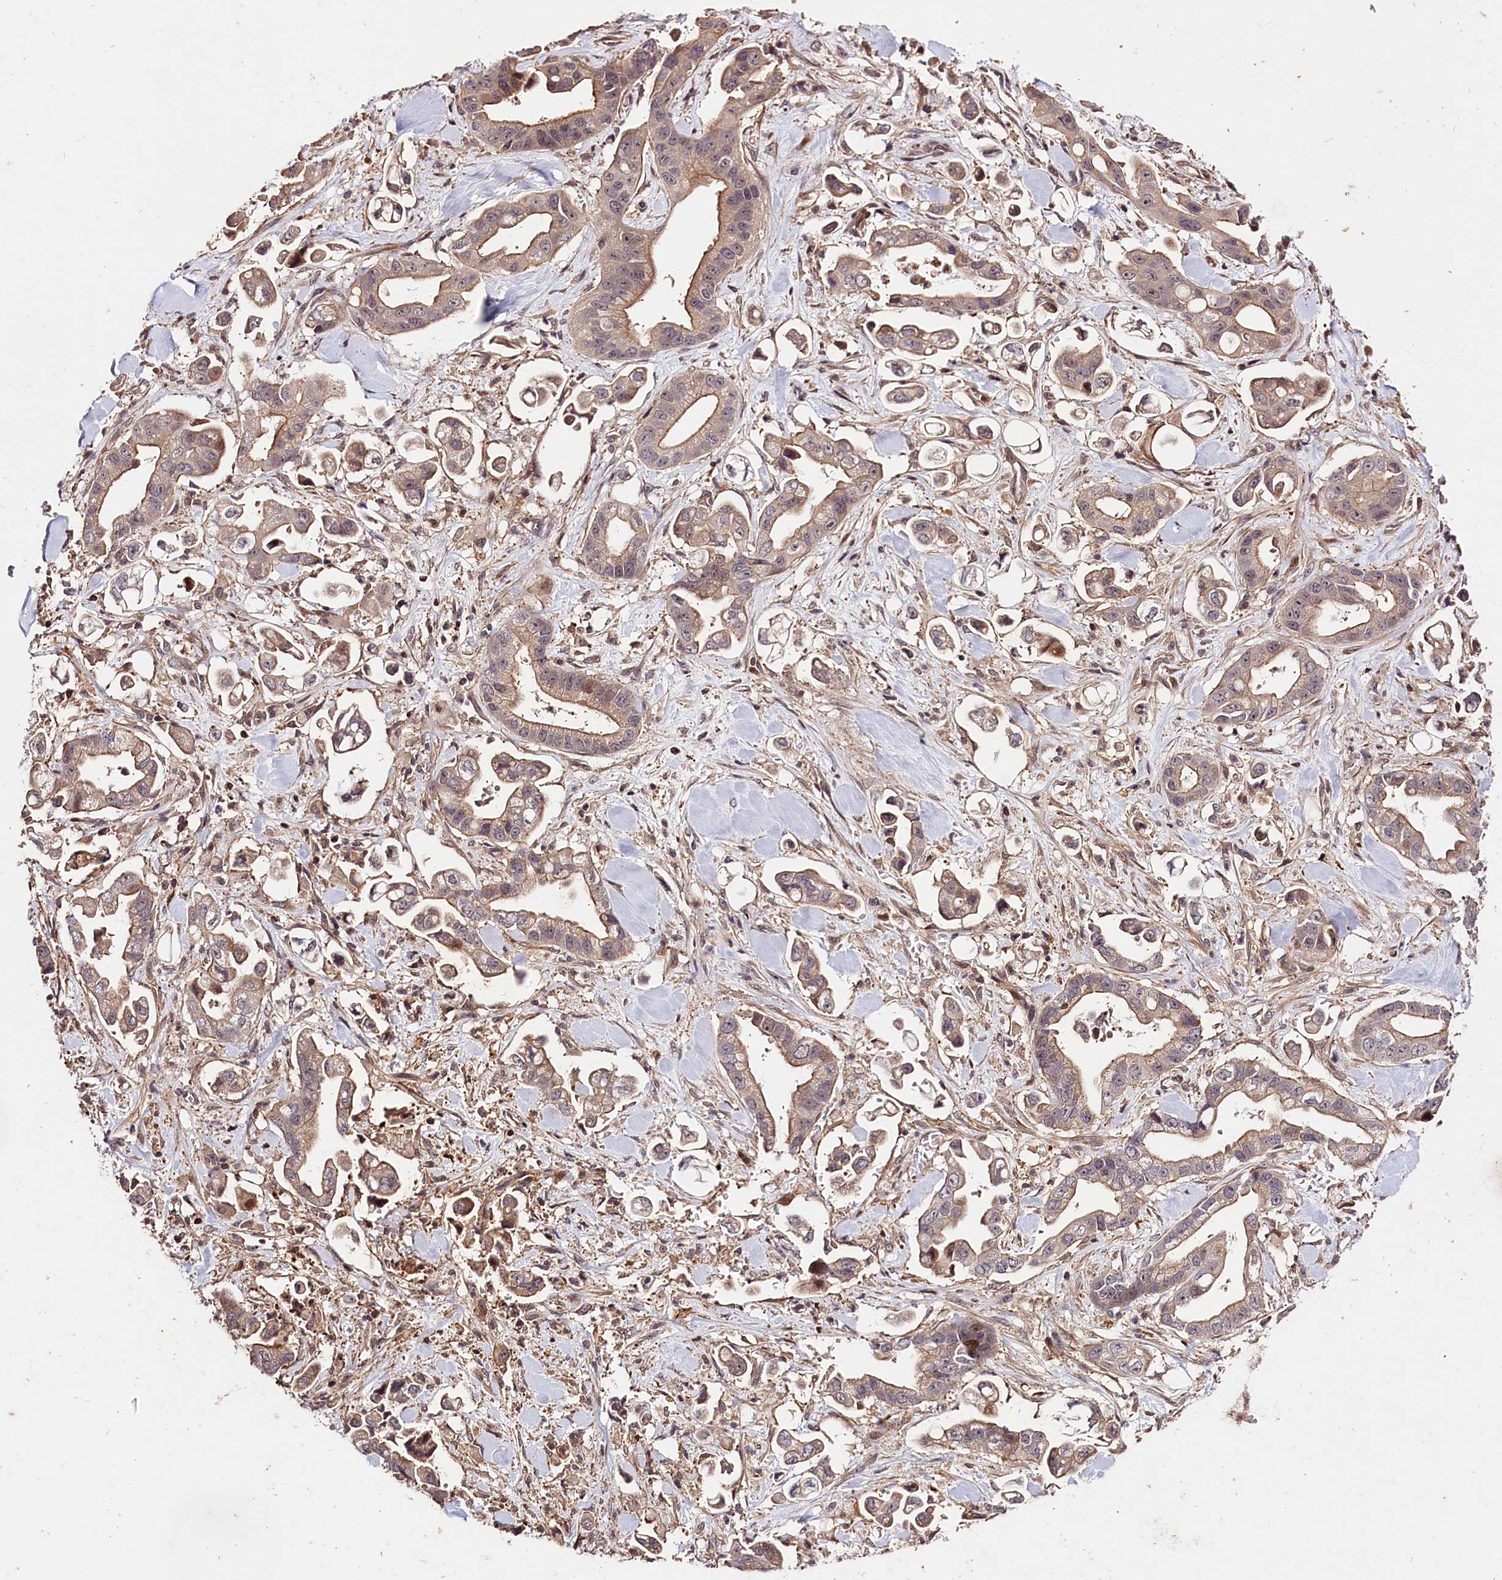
{"staining": {"intensity": "weak", "quantity": "25%-75%", "location": "cytoplasmic/membranous"}, "tissue": "stomach cancer", "cell_type": "Tumor cells", "image_type": "cancer", "snomed": [{"axis": "morphology", "description": "Adenocarcinoma, NOS"}, {"axis": "topography", "description": "Stomach"}], "caption": "The image shows a brown stain indicating the presence of a protein in the cytoplasmic/membranous of tumor cells in adenocarcinoma (stomach). Nuclei are stained in blue.", "gene": "CACNA1H", "patient": {"sex": "male", "age": 62}}